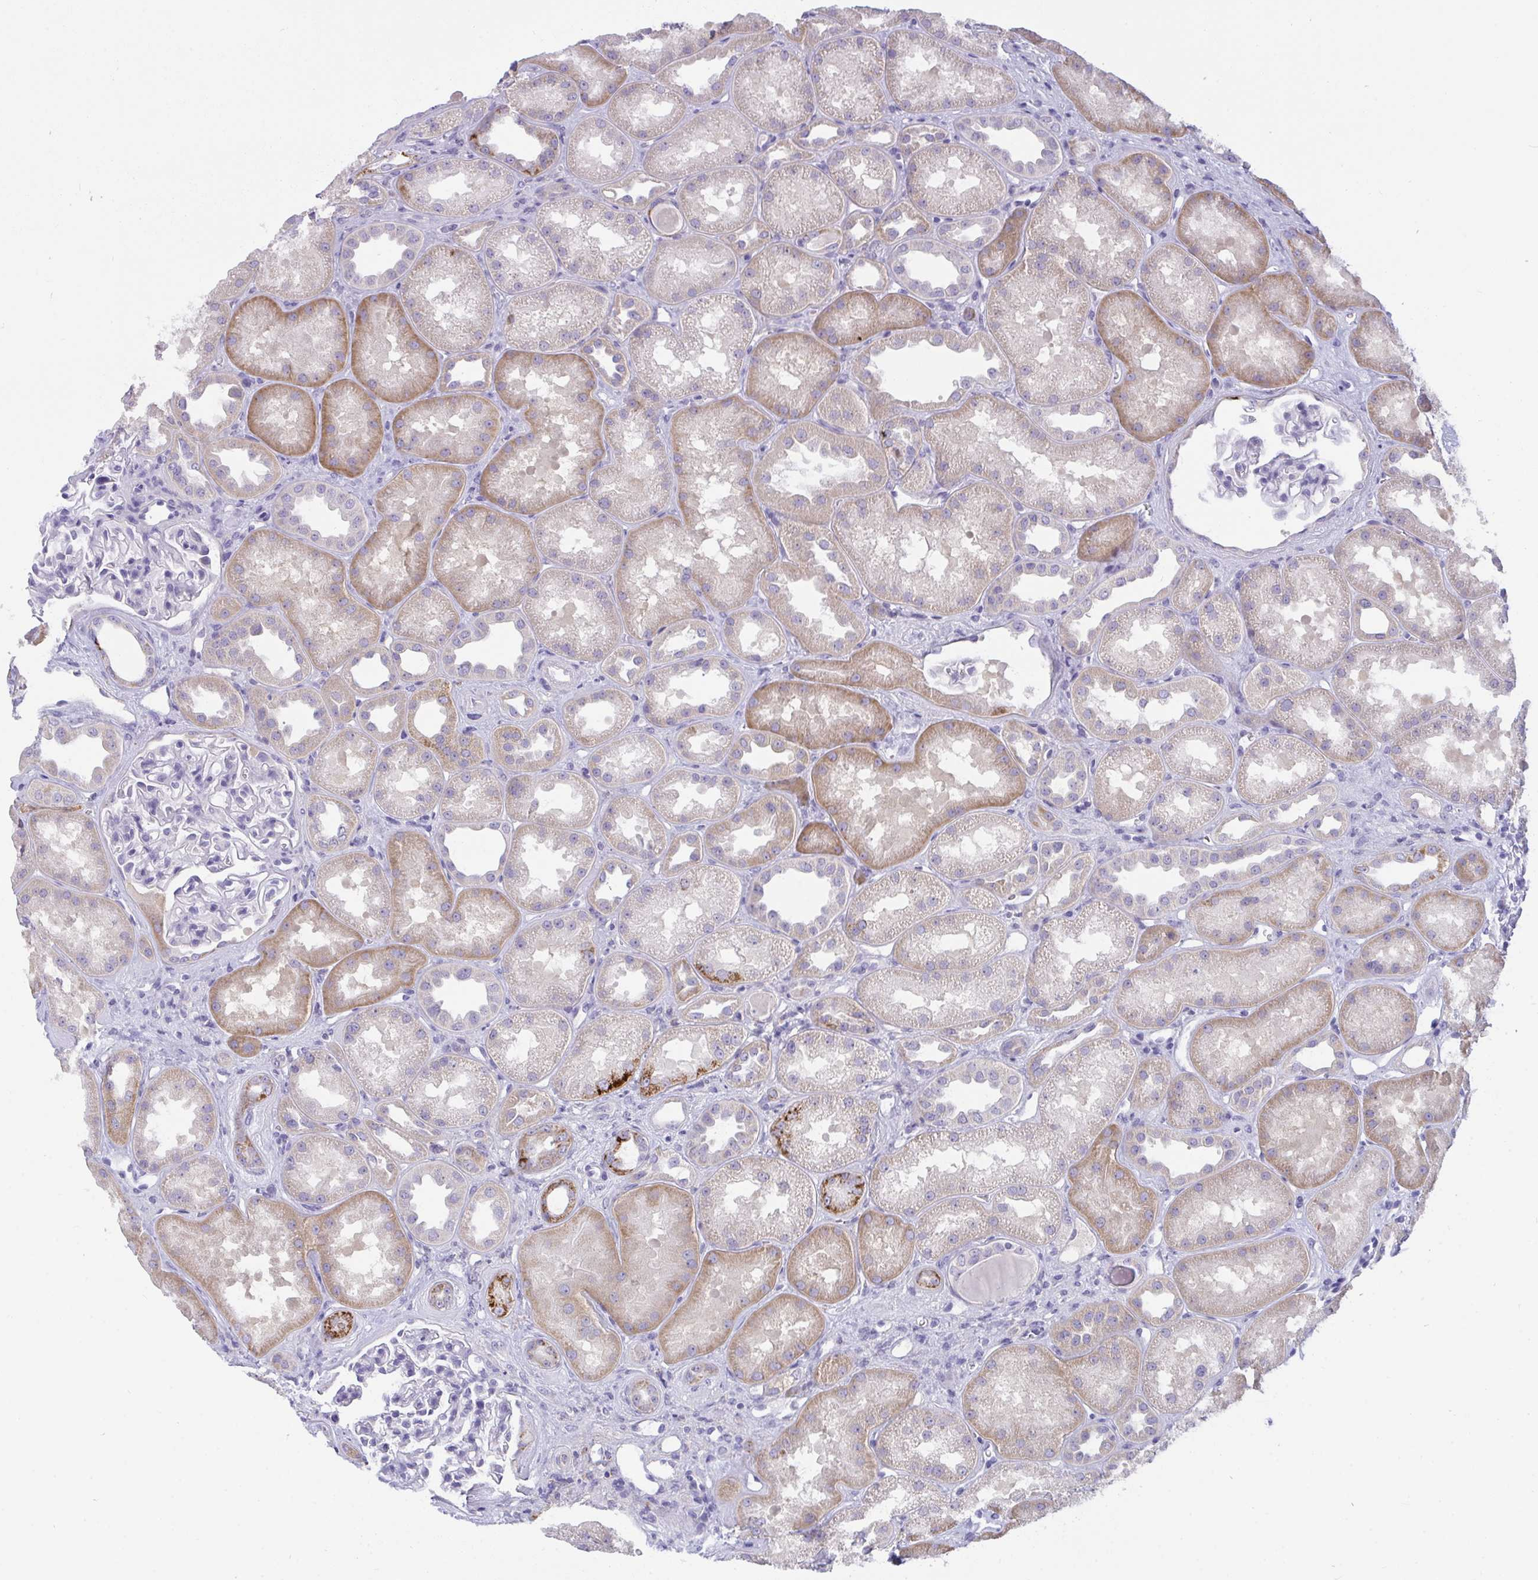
{"staining": {"intensity": "negative", "quantity": "none", "location": "none"}, "tissue": "kidney", "cell_type": "Cells in glomeruli", "image_type": "normal", "snomed": [{"axis": "morphology", "description": "Normal tissue, NOS"}, {"axis": "topography", "description": "Kidney"}], "caption": "Cells in glomeruli show no significant staining in normal kidney.", "gene": "SEMA6B", "patient": {"sex": "male", "age": 61}}